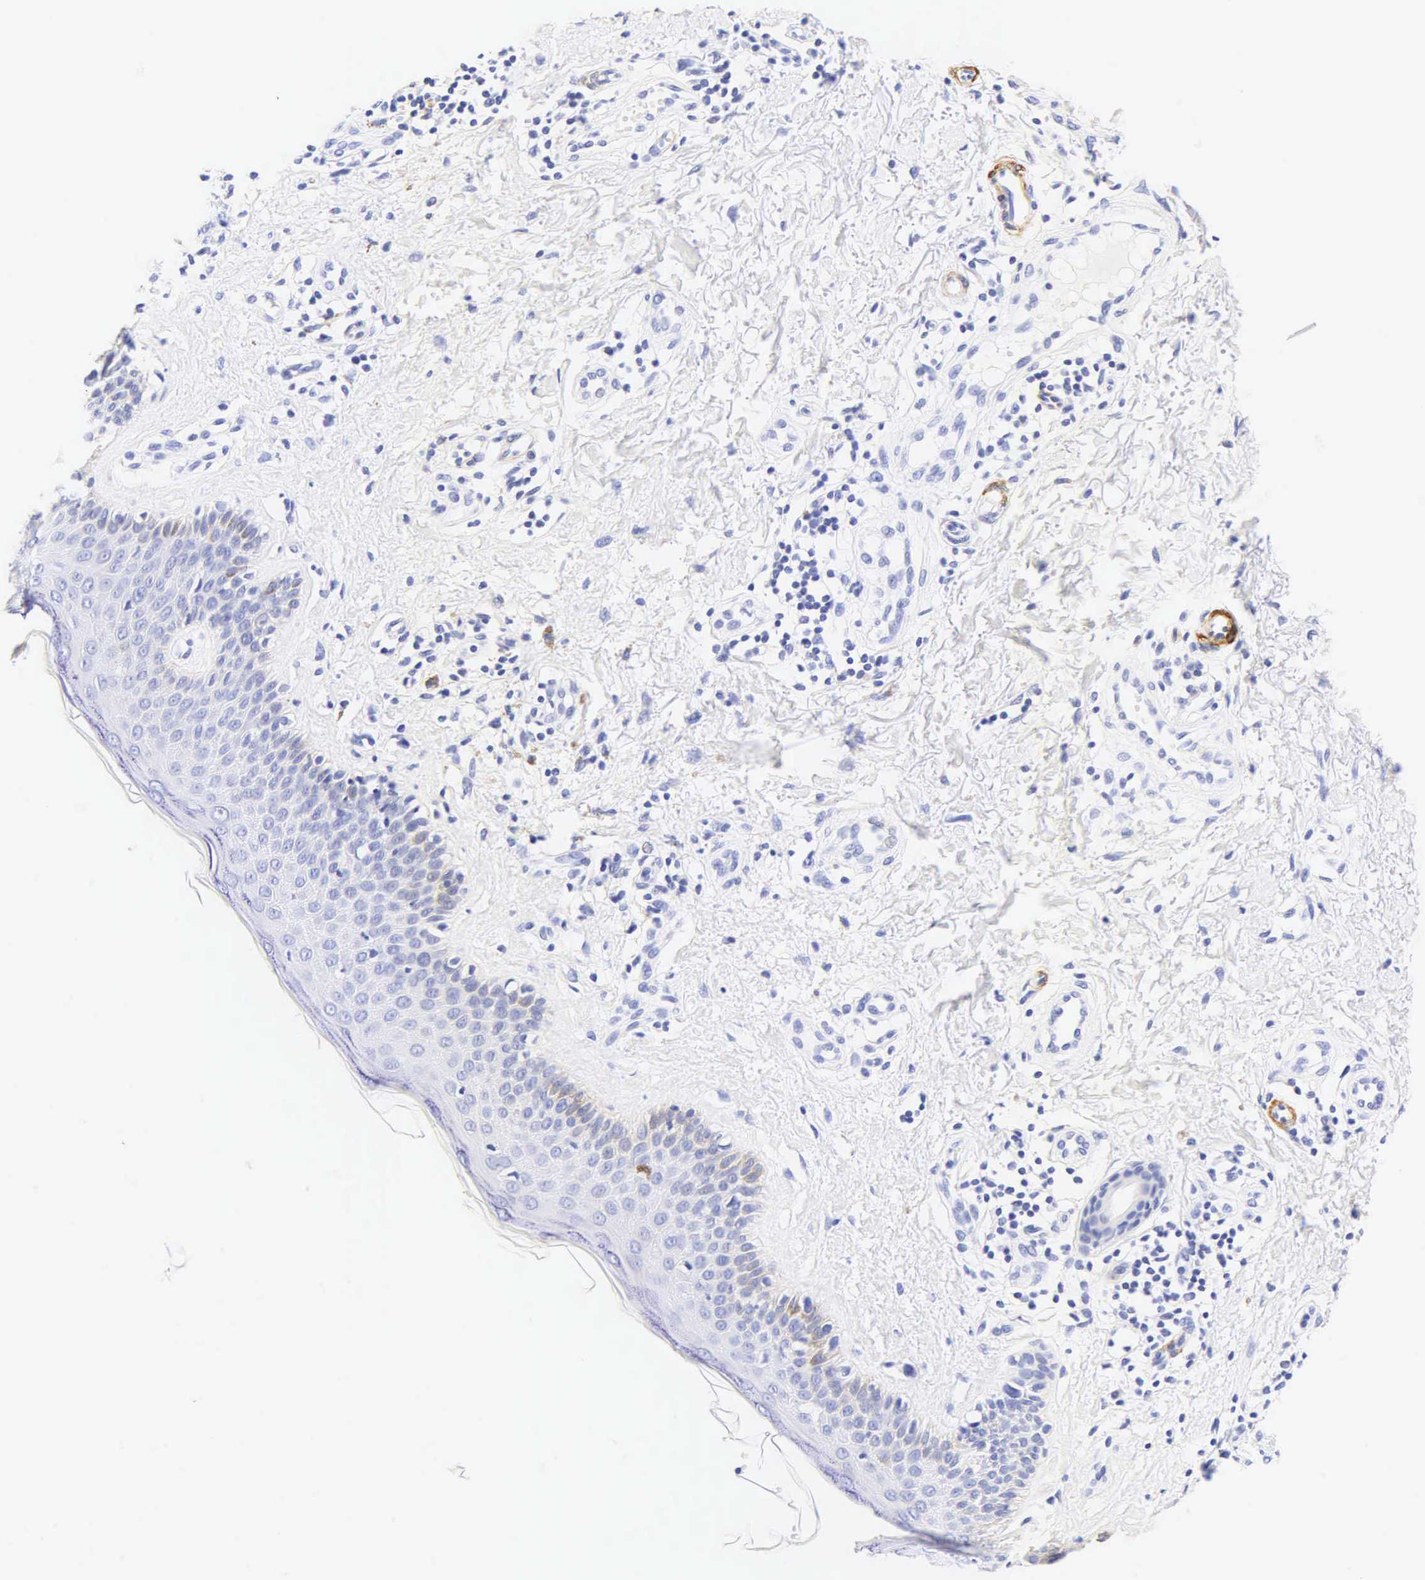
{"staining": {"intensity": "negative", "quantity": "none", "location": "none"}, "tissue": "melanoma", "cell_type": "Tumor cells", "image_type": "cancer", "snomed": [{"axis": "morphology", "description": "Malignant melanoma, NOS"}, {"axis": "topography", "description": "Skin"}], "caption": "This is an immunohistochemistry histopathology image of melanoma. There is no expression in tumor cells.", "gene": "CALD1", "patient": {"sex": "male", "age": 49}}